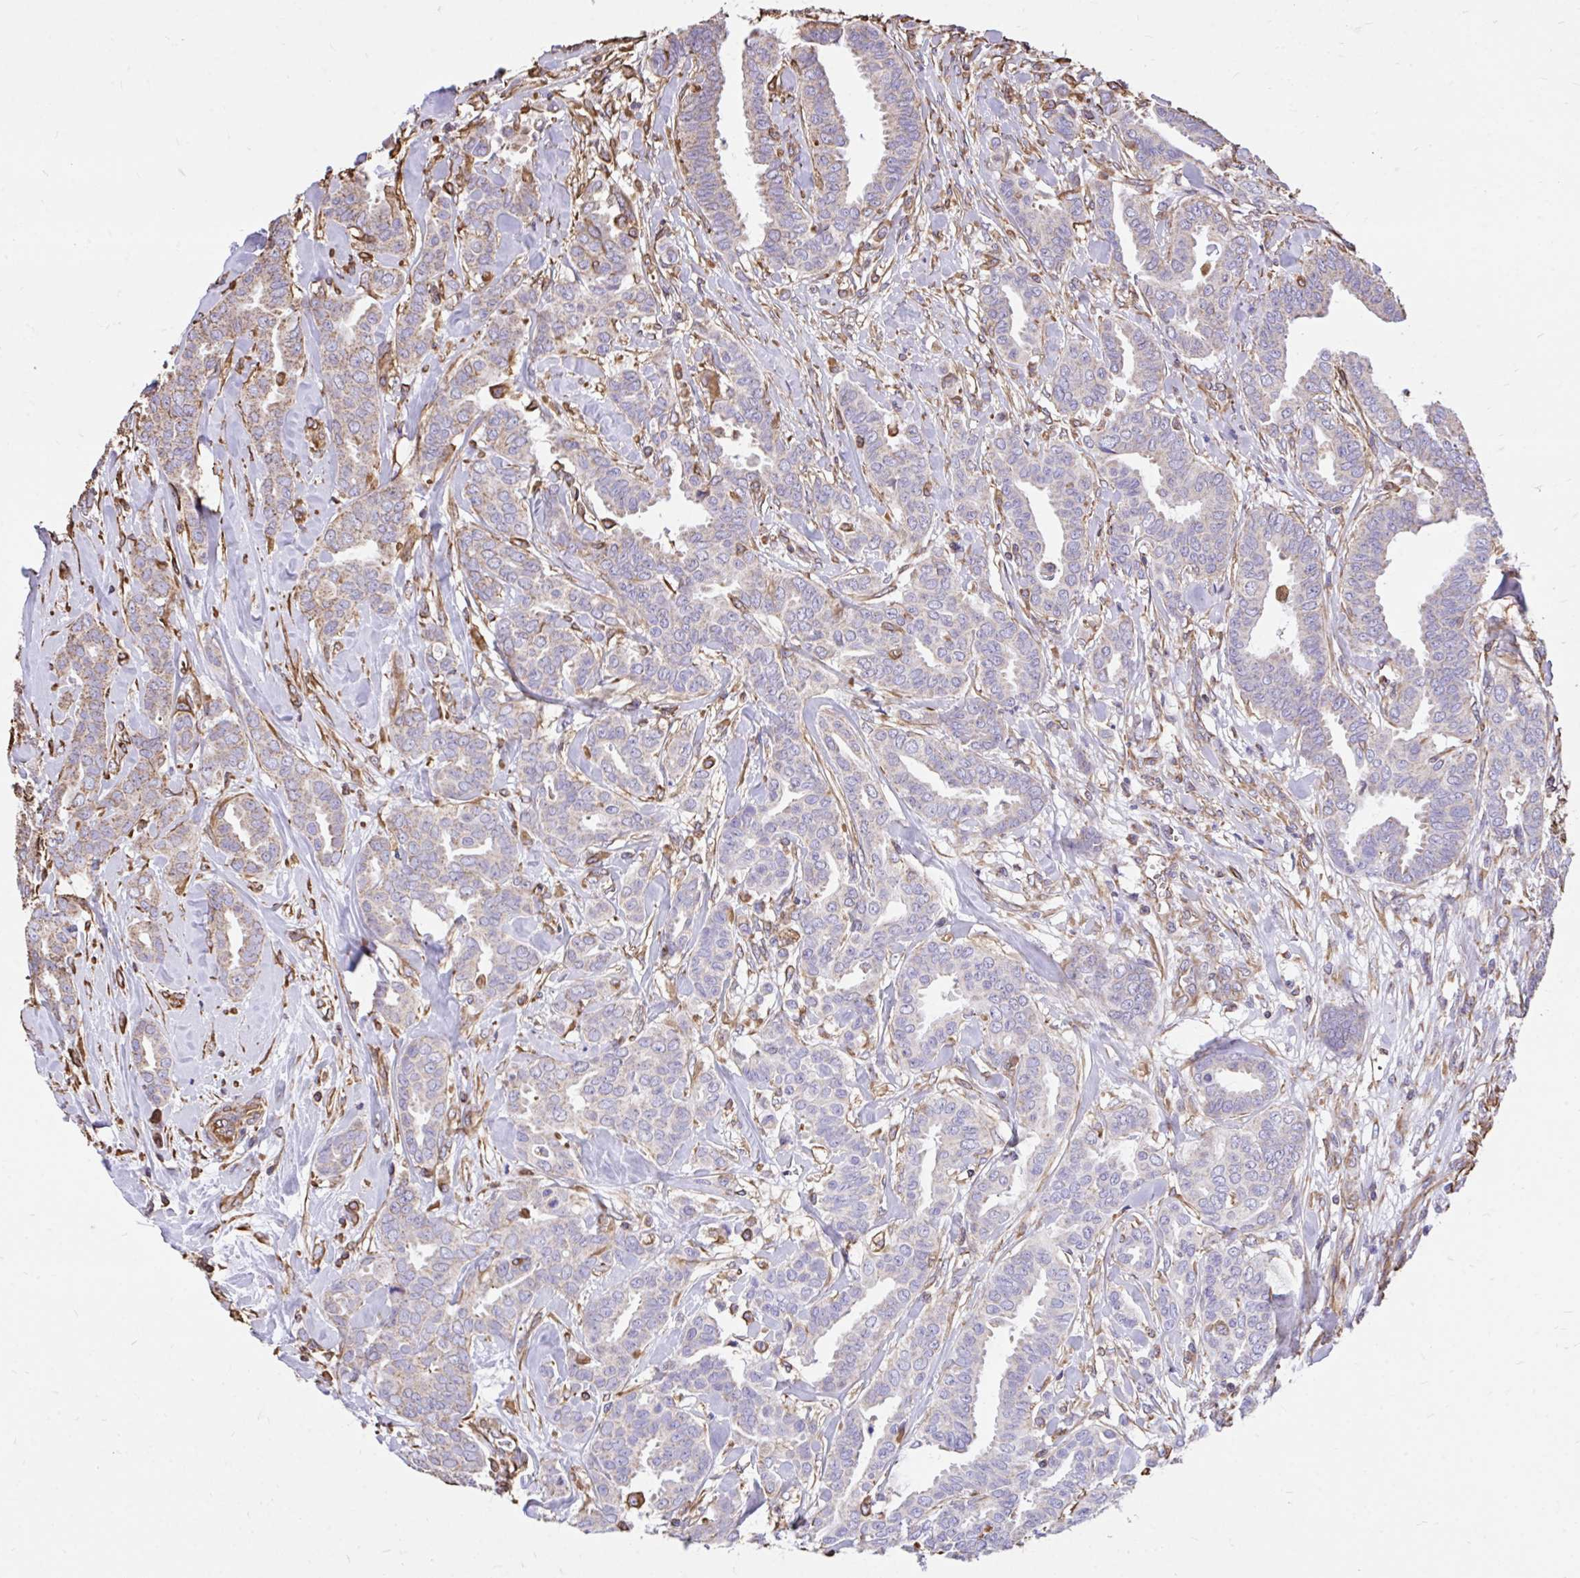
{"staining": {"intensity": "weak", "quantity": "<25%", "location": "cytoplasmic/membranous"}, "tissue": "breast cancer", "cell_type": "Tumor cells", "image_type": "cancer", "snomed": [{"axis": "morphology", "description": "Duct carcinoma"}, {"axis": "topography", "description": "Breast"}], "caption": "High magnification brightfield microscopy of breast cancer (invasive ductal carcinoma) stained with DAB (3,3'-diaminobenzidine) (brown) and counterstained with hematoxylin (blue): tumor cells show no significant expression.", "gene": "RNF103", "patient": {"sex": "female", "age": 45}}